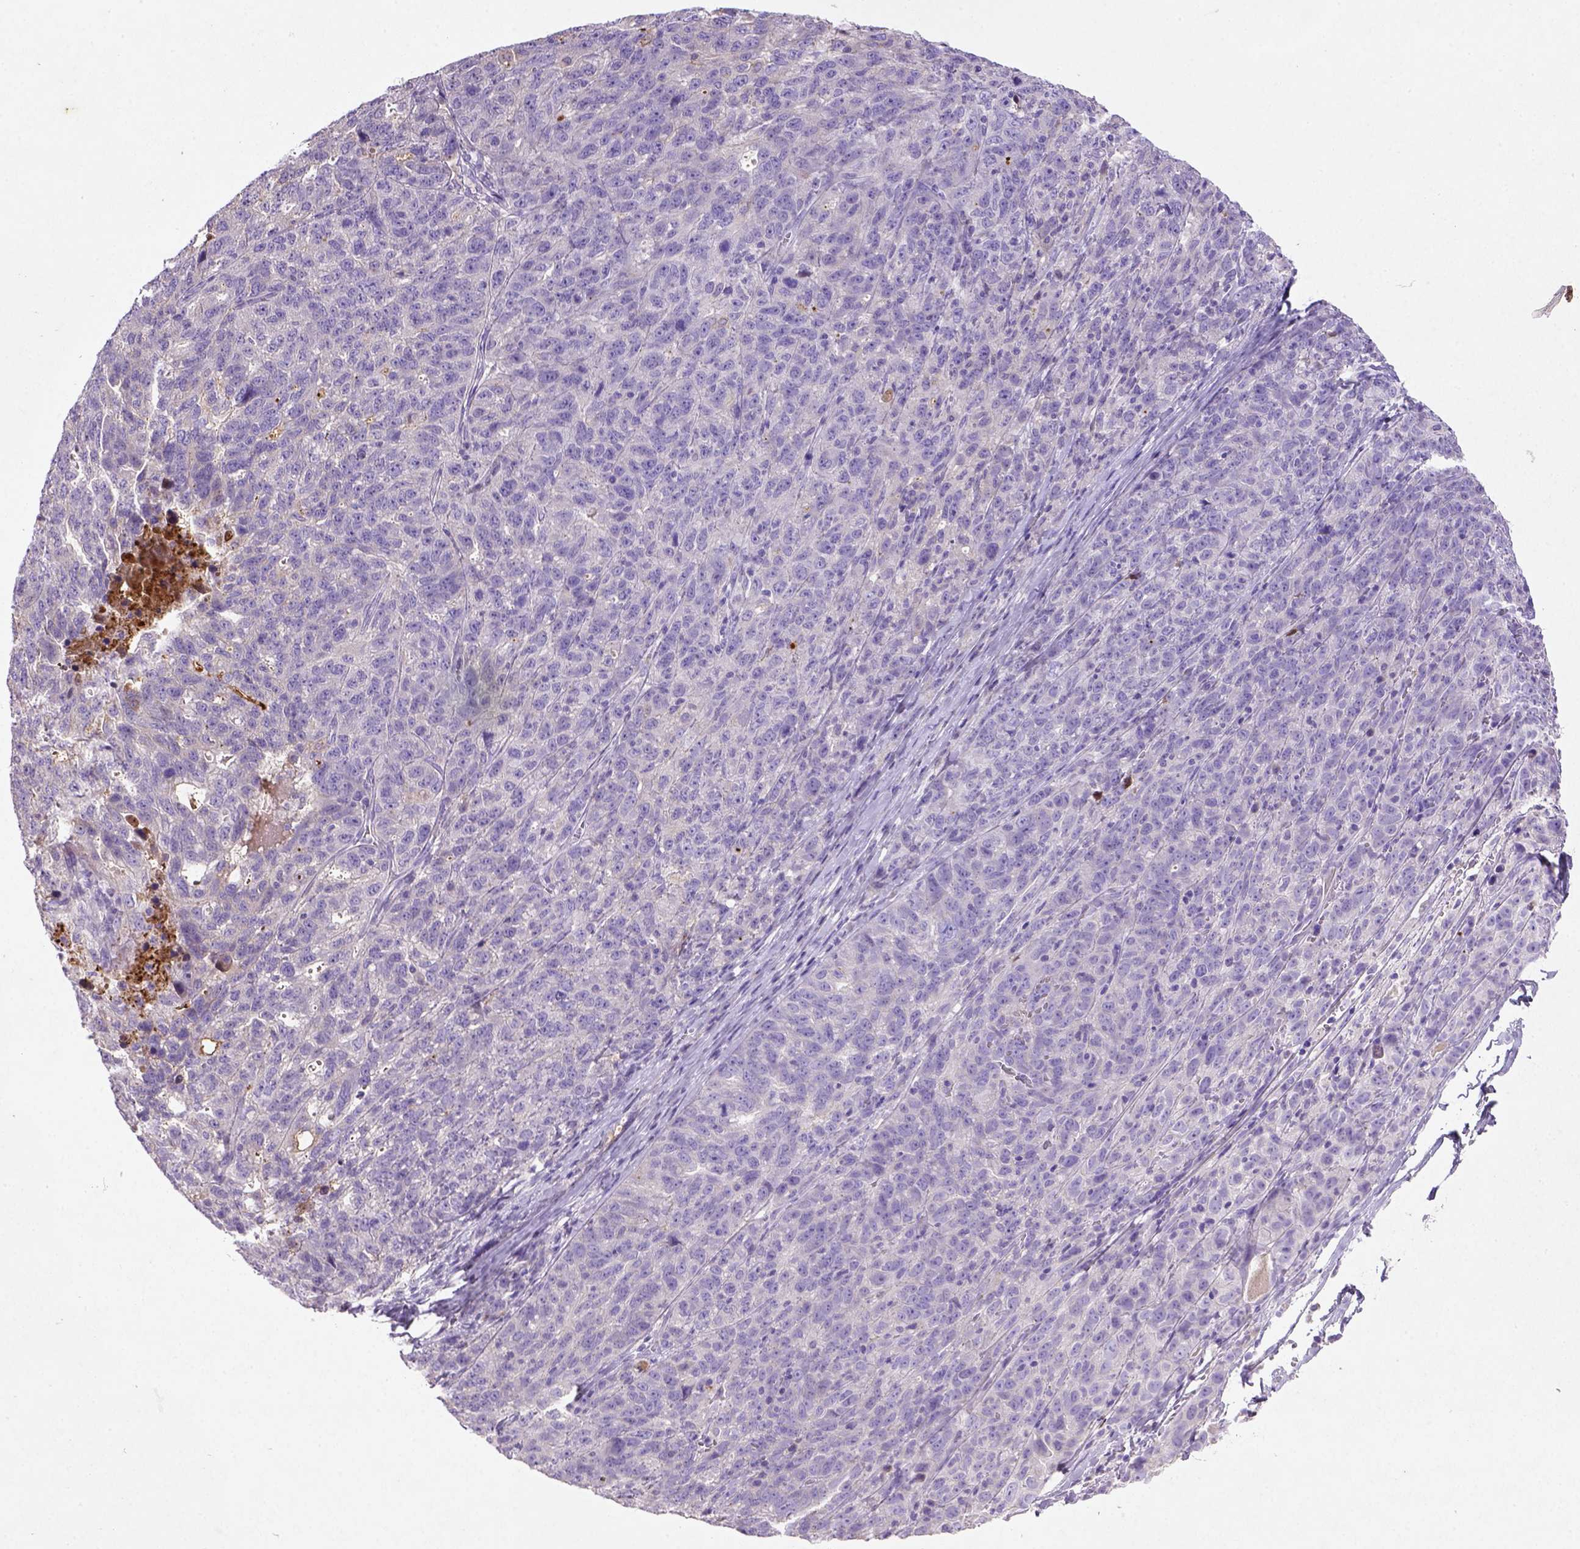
{"staining": {"intensity": "negative", "quantity": "none", "location": "none"}, "tissue": "ovarian cancer", "cell_type": "Tumor cells", "image_type": "cancer", "snomed": [{"axis": "morphology", "description": "Cystadenocarcinoma, serous, NOS"}, {"axis": "topography", "description": "Ovary"}], "caption": "Serous cystadenocarcinoma (ovarian) was stained to show a protein in brown. There is no significant positivity in tumor cells.", "gene": "NUDT2", "patient": {"sex": "female", "age": 71}}